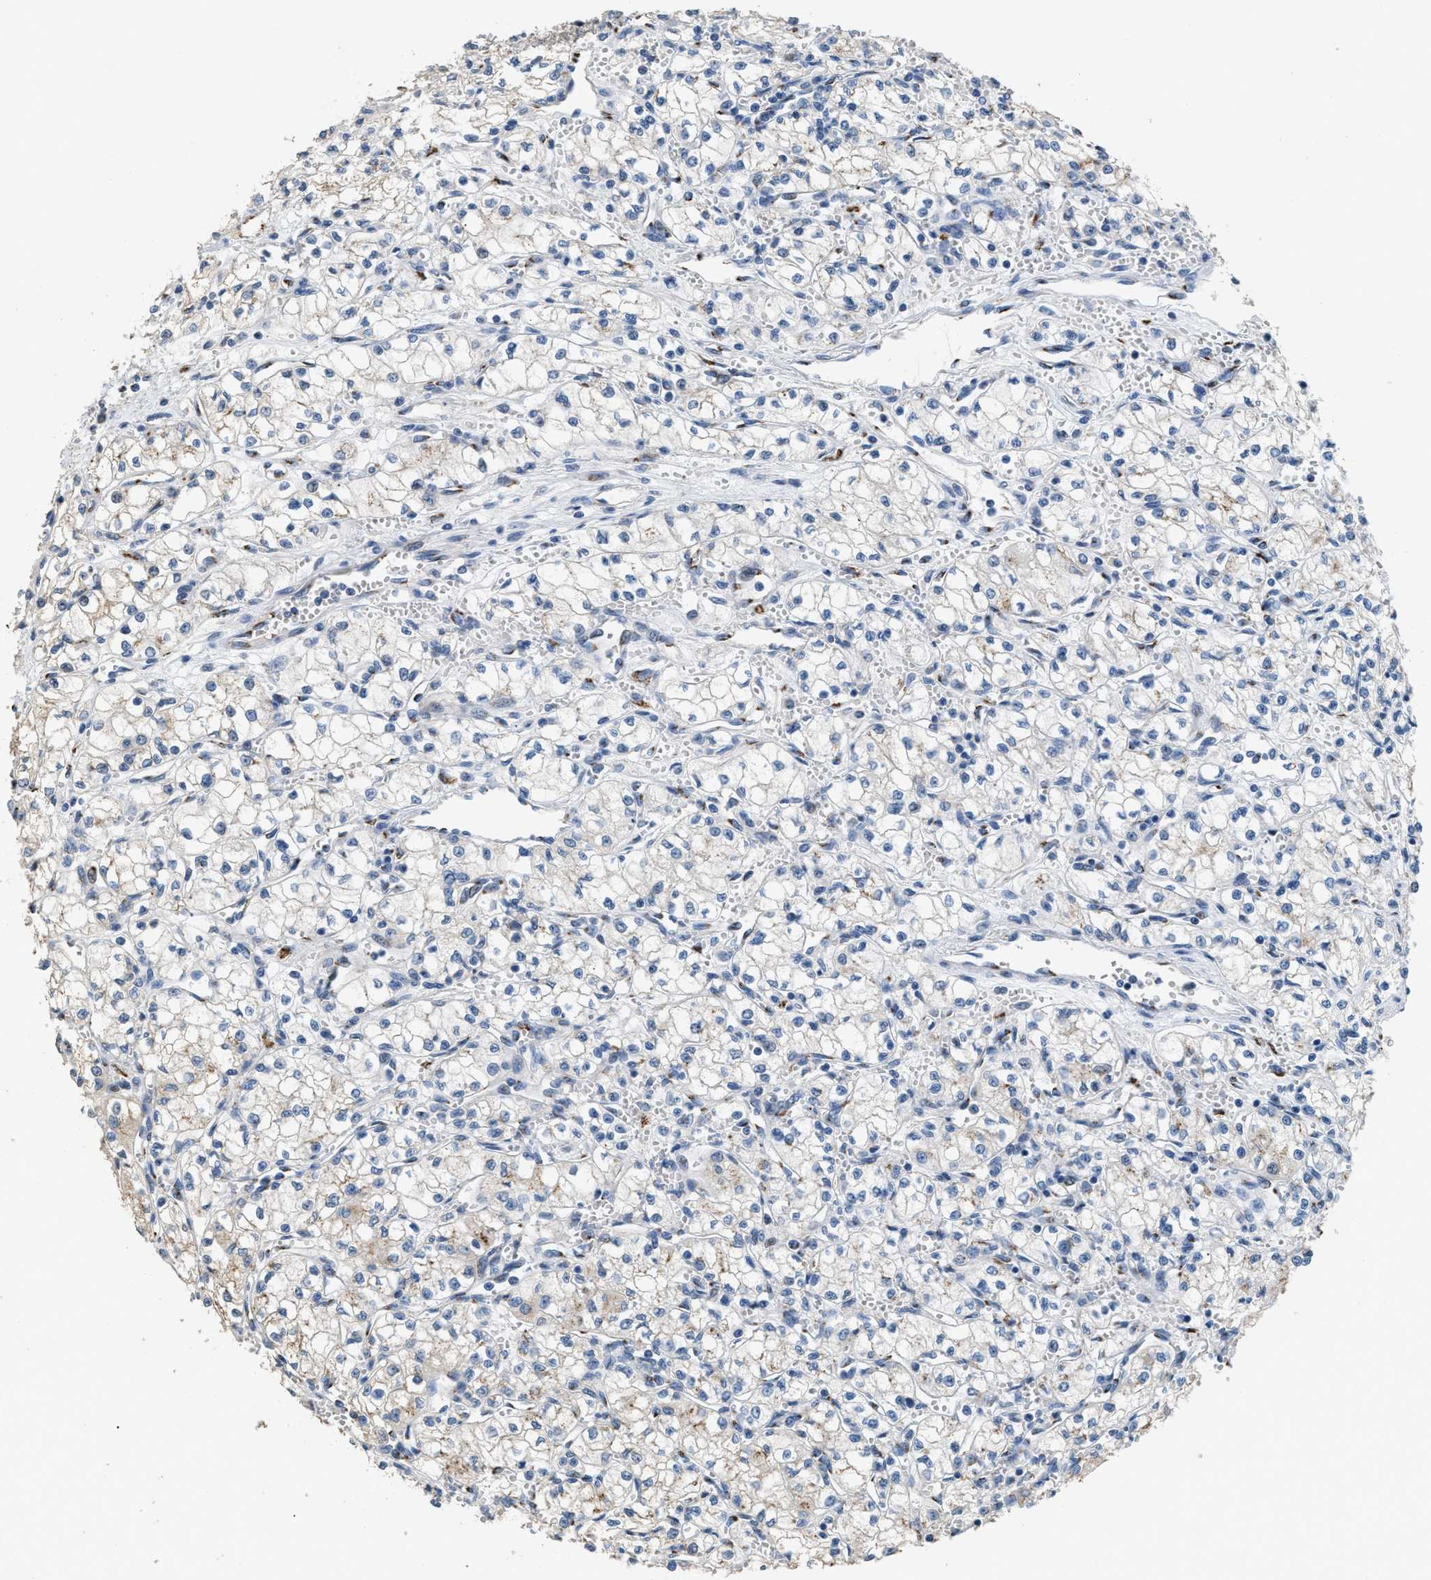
{"staining": {"intensity": "weak", "quantity": "<25%", "location": "cytoplasmic/membranous"}, "tissue": "renal cancer", "cell_type": "Tumor cells", "image_type": "cancer", "snomed": [{"axis": "morphology", "description": "Normal tissue, NOS"}, {"axis": "morphology", "description": "Adenocarcinoma, NOS"}, {"axis": "topography", "description": "Kidney"}], "caption": "Immunohistochemical staining of human renal cancer exhibits no significant staining in tumor cells.", "gene": "GOLM1", "patient": {"sex": "male", "age": 59}}